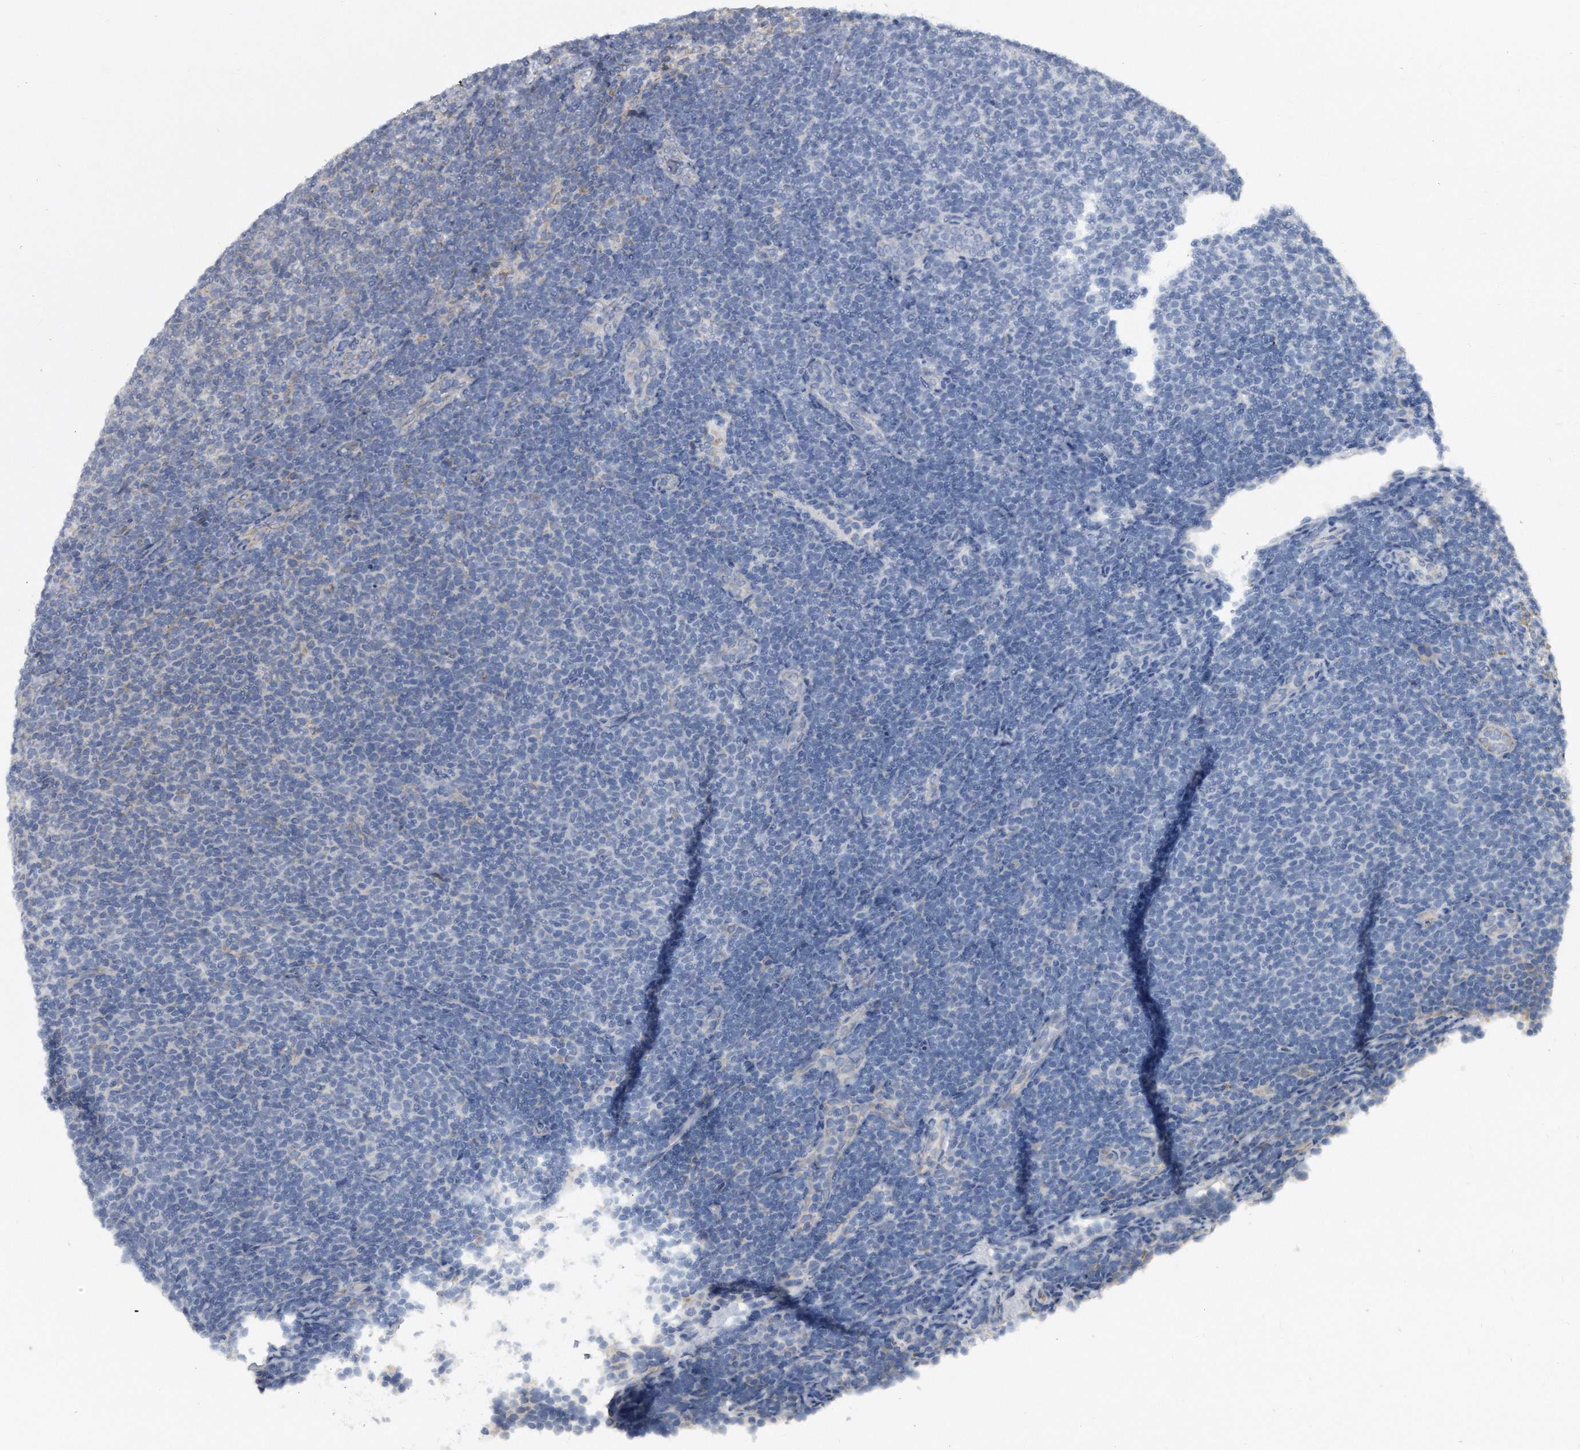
{"staining": {"intensity": "negative", "quantity": "none", "location": "none"}, "tissue": "lymphoma", "cell_type": "Tumor cells", "image_type": "cancer", "snomed": [{"axis": "morphology", "description": "Malignant lymphoma, non-Hodgkin's type, Low grade"}, {"axis": "topography", "description": "Lymph node"}], "caption": "Immunohistochemistry image of neoplastic tissue: human lymphoma stained with DAB shows no significant protein expression in tumor cells. Nuclei are stained in blue.", "gene": "CCDC47", "patient": {"sex": "male", "age": 66}}